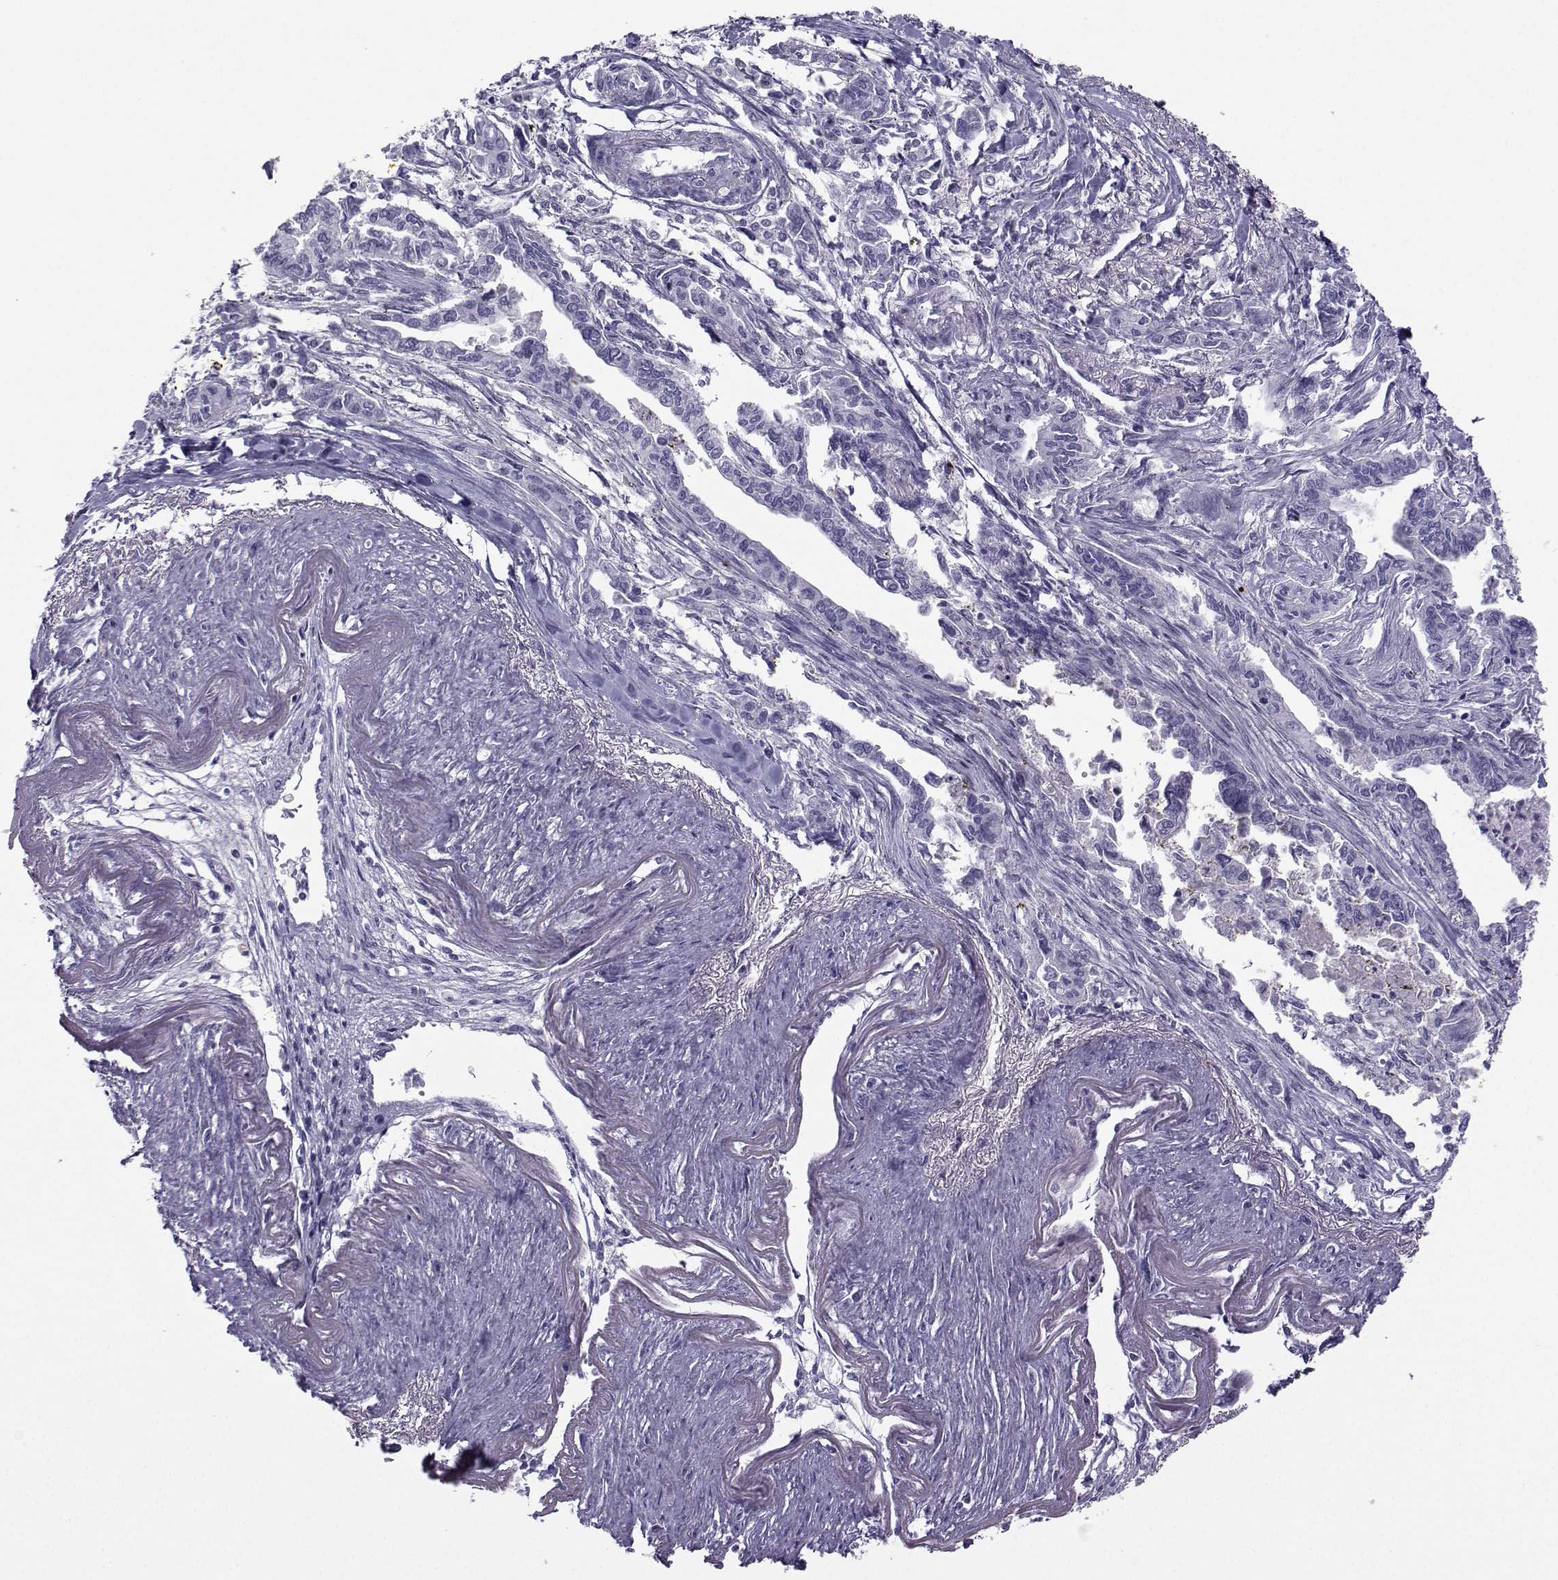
{"staining": {"intensity": "negative", "quantity": "none", "location": "none"}, "tissue": "pancreatic cancer", "cell_type": "Tumor cells", "image_type": "cancer", "snomed": [{"axis": "morphology", "description": "Adenocarcinoma, NOS"}, {"axis": "topography", "description": "Pancreas"}], "caption": "Pancreatic cancer stained for a protein using immunohistochemistry demonstrates no expression tumor cells.", "gene": "ARMC2", "patient": {"sex": "male", "age": 60}}